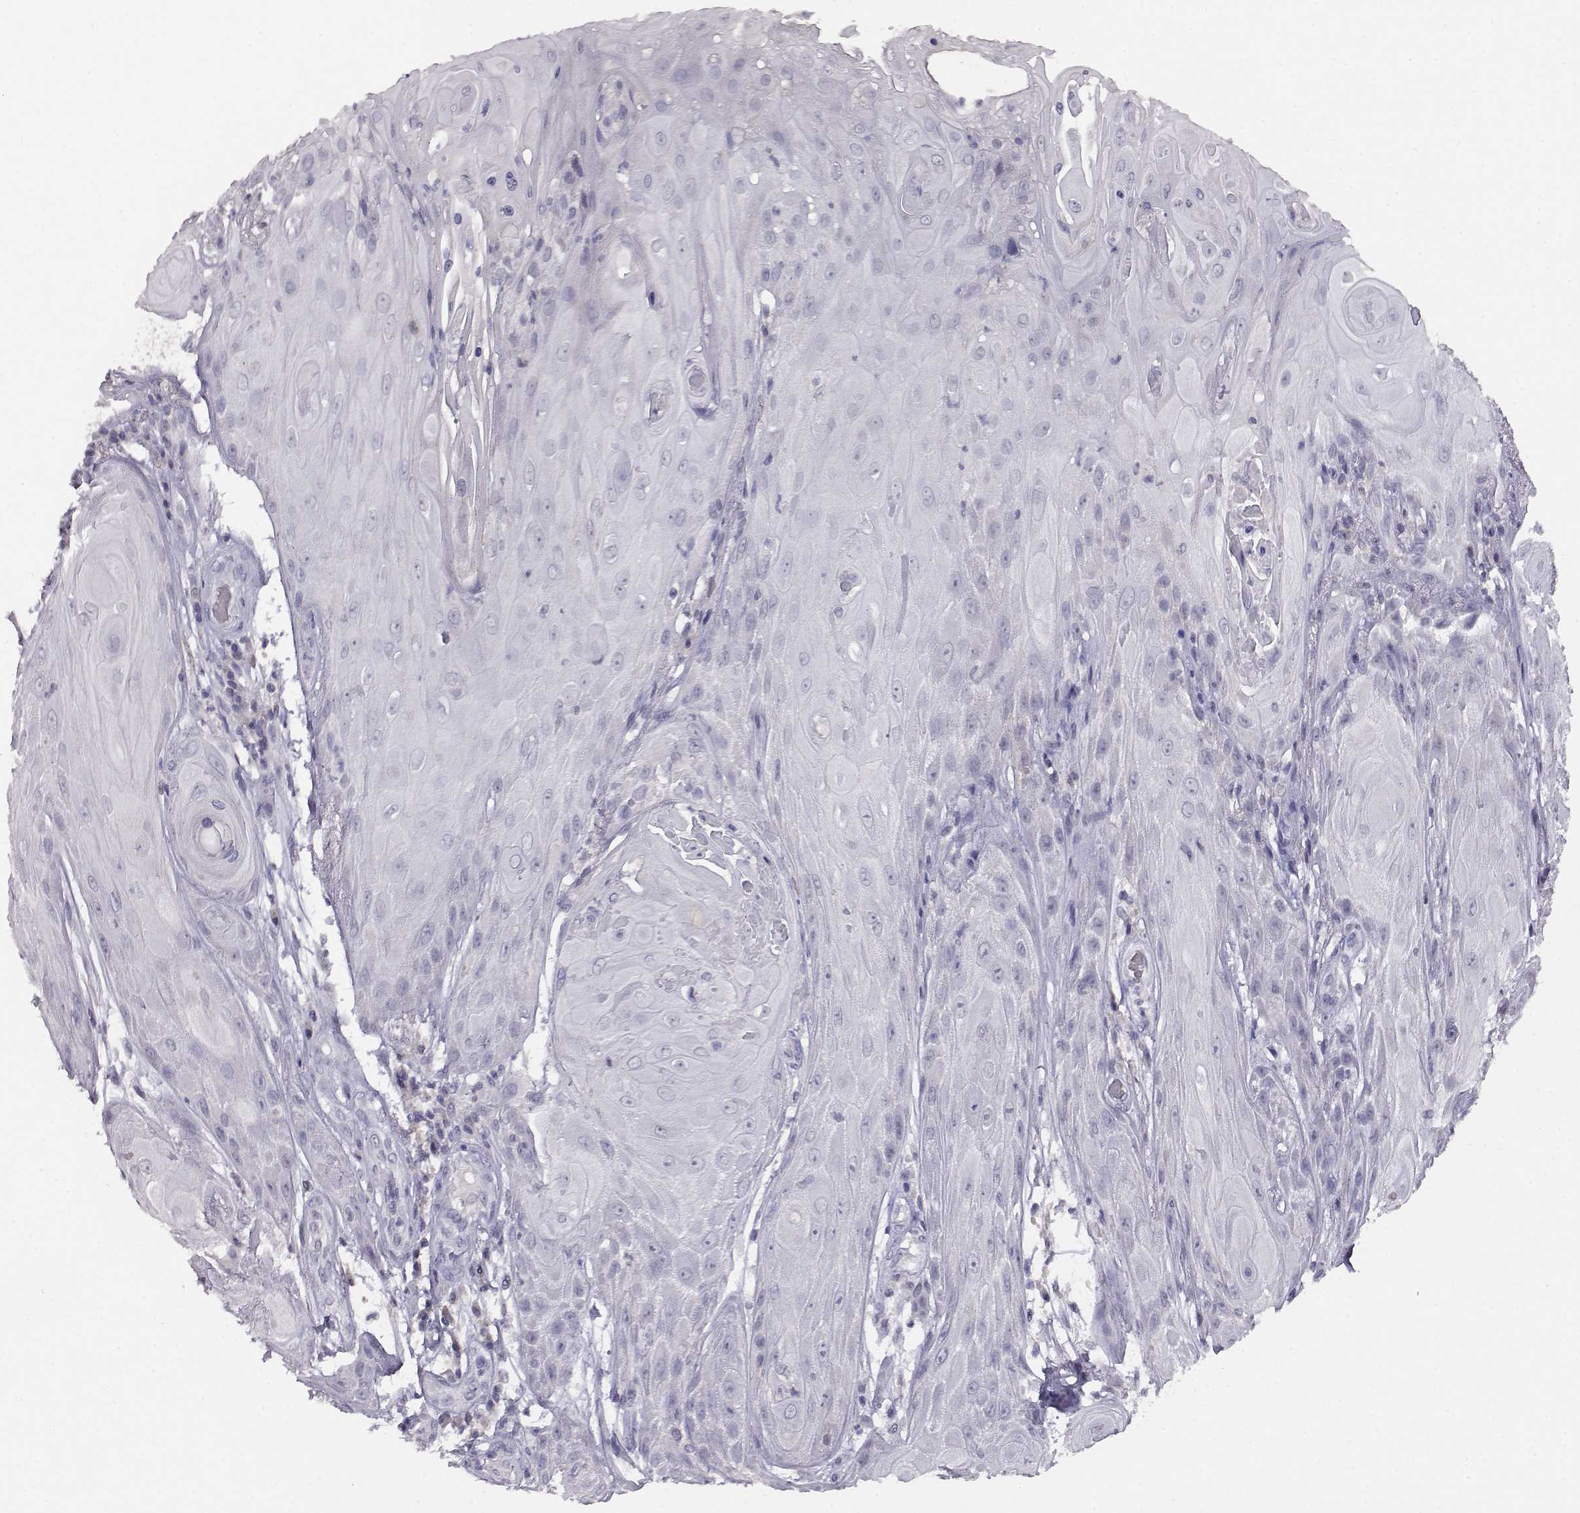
{"staining": {"intensity": "negative", "quantity": "none", "location": "none"}, "tissue": "skin cancer", "cell_type": "Tumor cells", "image_type": "cancer", "snomed": [{"axis": "morphology", "description": "Squamous cell carcinoma, NOS"}, {"axis": "topography", "description": "Skin"}], "caption": "This is an IHC photomicrograph of skin cancer. There is no expression in tumor cells.", "gene": "AKR1B1", "patient": {"sex": "male", "age": 62}}